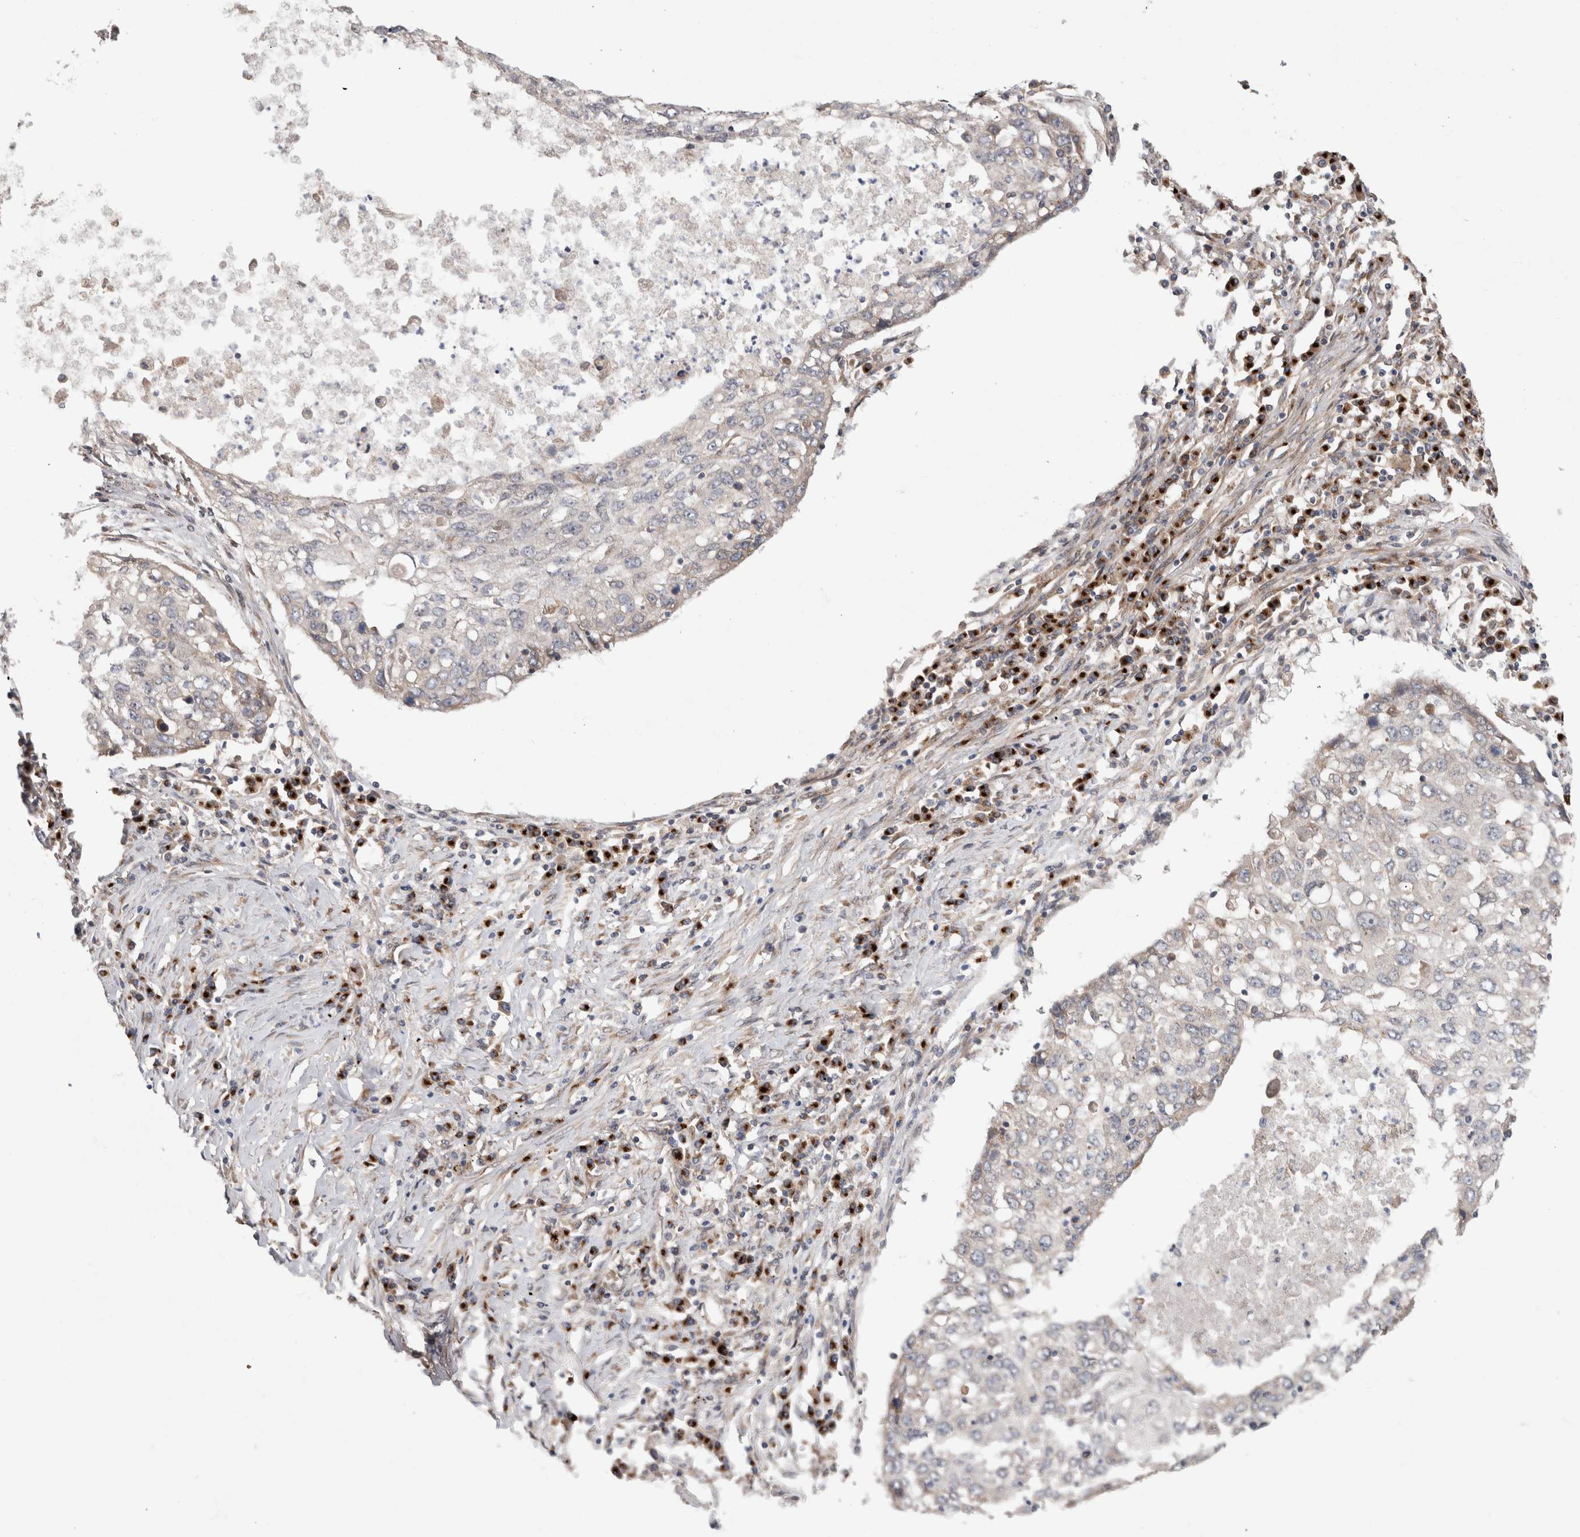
{"staining": {"intensity": "weak", "quantity": "<25%", "location": "cytoplasmic/membranous"}, "tissue": "lung cancer", "cell_type": "Tumor cells", "image_type": "cancer", "snomed": [{"axis": "morphology", "description": "Squamous cell carcinoma, NOS"}, {"axis": "topography", "description": "Lung"}], "caption": "This is a micrograph of immunohistochemistry (IHC) staining of squamous cell carcinoma (lung), which shows no expression in tumor cells. (Brightfield microscopy of DAB IHC at high magnification).", "gene": "TRIM5", "patient": {"sex": "female", "age": 63}}